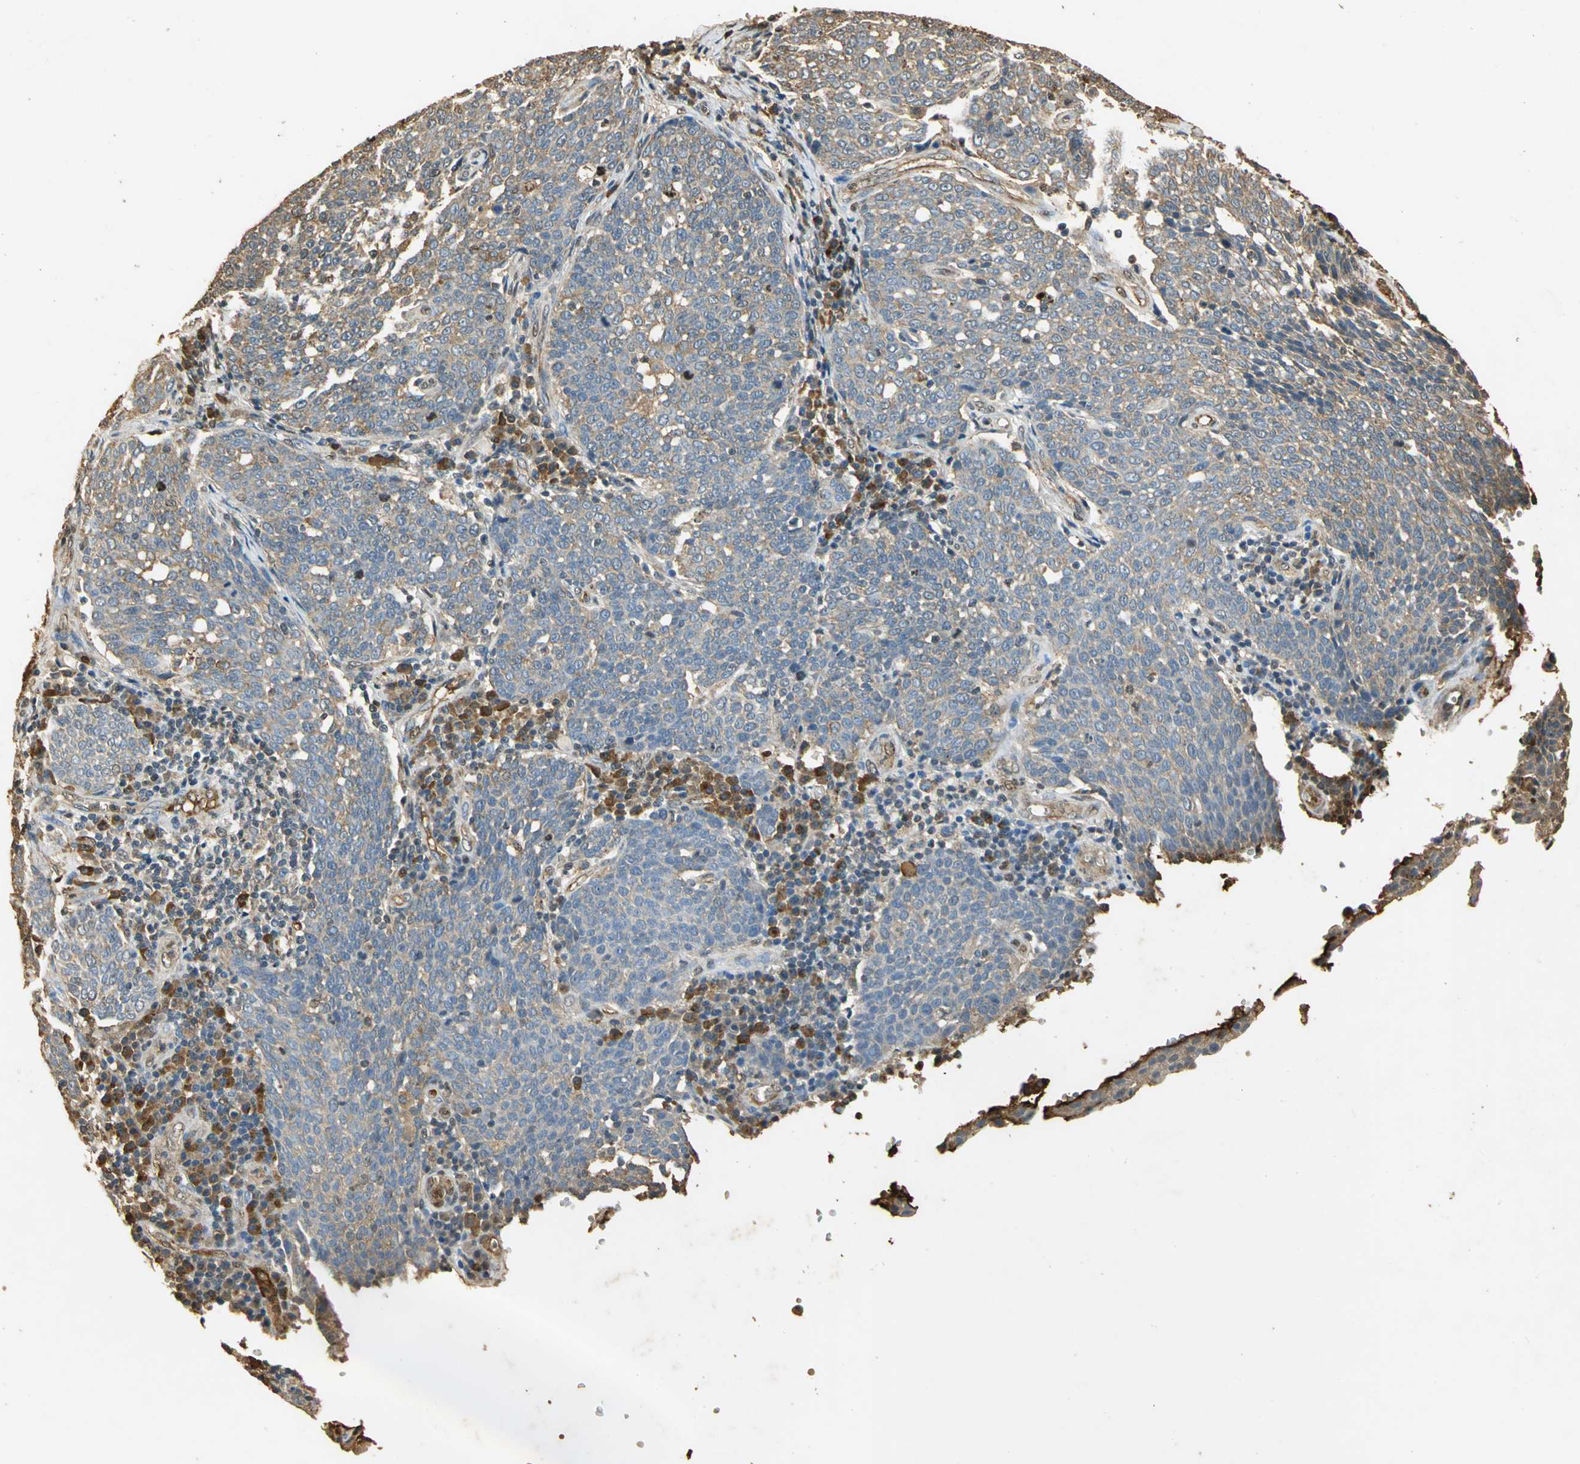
{"staining": {"intensity": "weak", "quantity": "25%-75%", "location": "cytoplasmic/membranous"}, "tissue": "cervical cancer", "cell_type": "Tumor cells", "image_type": "cancer", "snomed": [{"axis": "morphology", "description": "Squamous cell carcinoma, NOS"}, {"axis": "topography", "description": "Cervix"}], "caption": "High-magnification brightfield microscopy of cervical cancer (squamous cell carcinoma) stained with DAB (brown) and counterstained with hematoxylin (blue). tumor cells exhibit weak cytoplasmic/membranous positivity is present in approximately25%-75% of cells.", "gene": "GAPDH", "patient": {"sex": "female", "age": 34}}